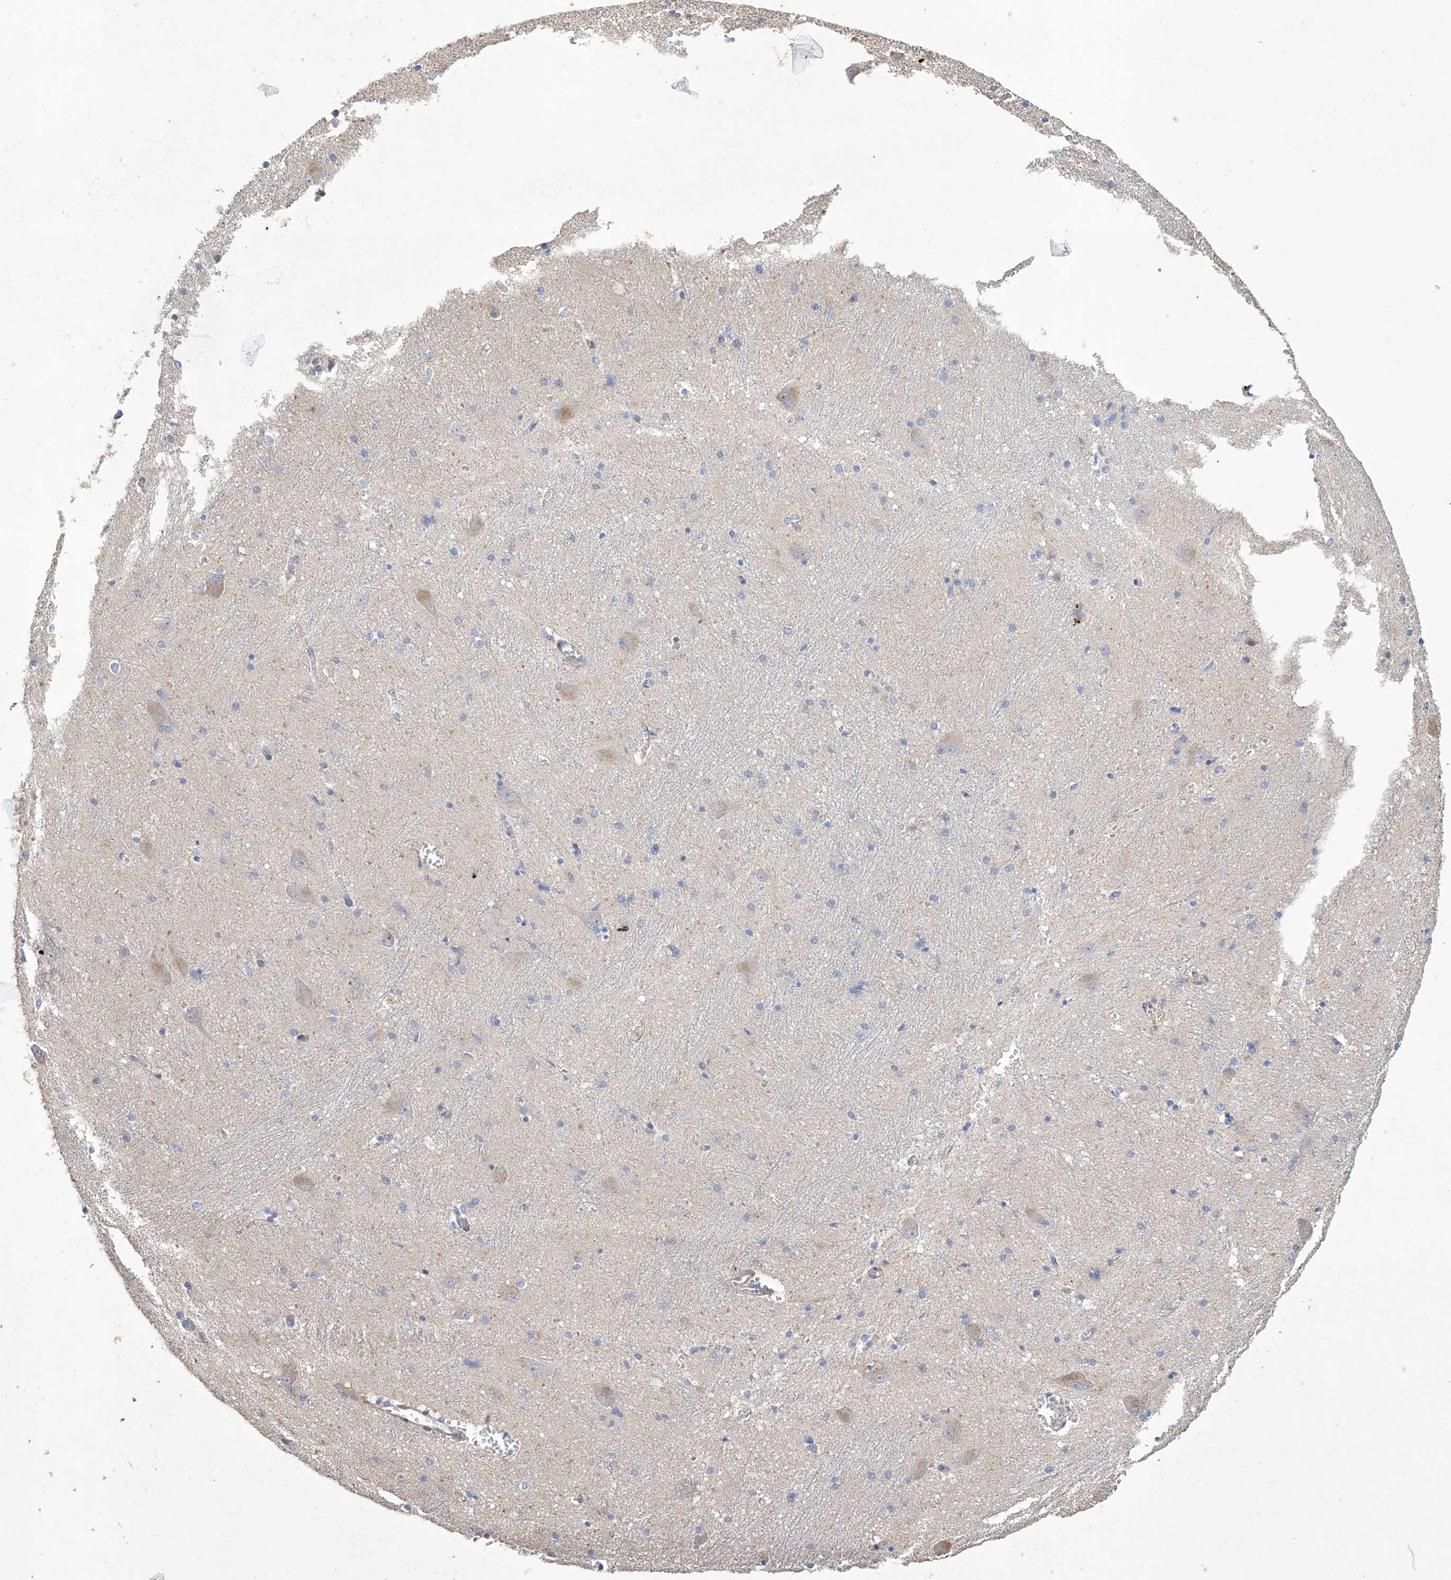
{"staining": {"intensity": "weak", "quantity": "<25%", "location": "cytoplasmic/membranous"}, "tissue": "caudate", "cell_type": "Glial cells", "image_type": "normal", "snomed": [{"axis": "morphology", "description": "Normal tissue, NOS"}, {"axis": "topography", "description": "Lateral ventricle wall"}], "caption": "Glial cells show no significant protein positivity in benign caudate.", "gene": "AFG1L", "patient": {"sex": "male", "age": 37}}